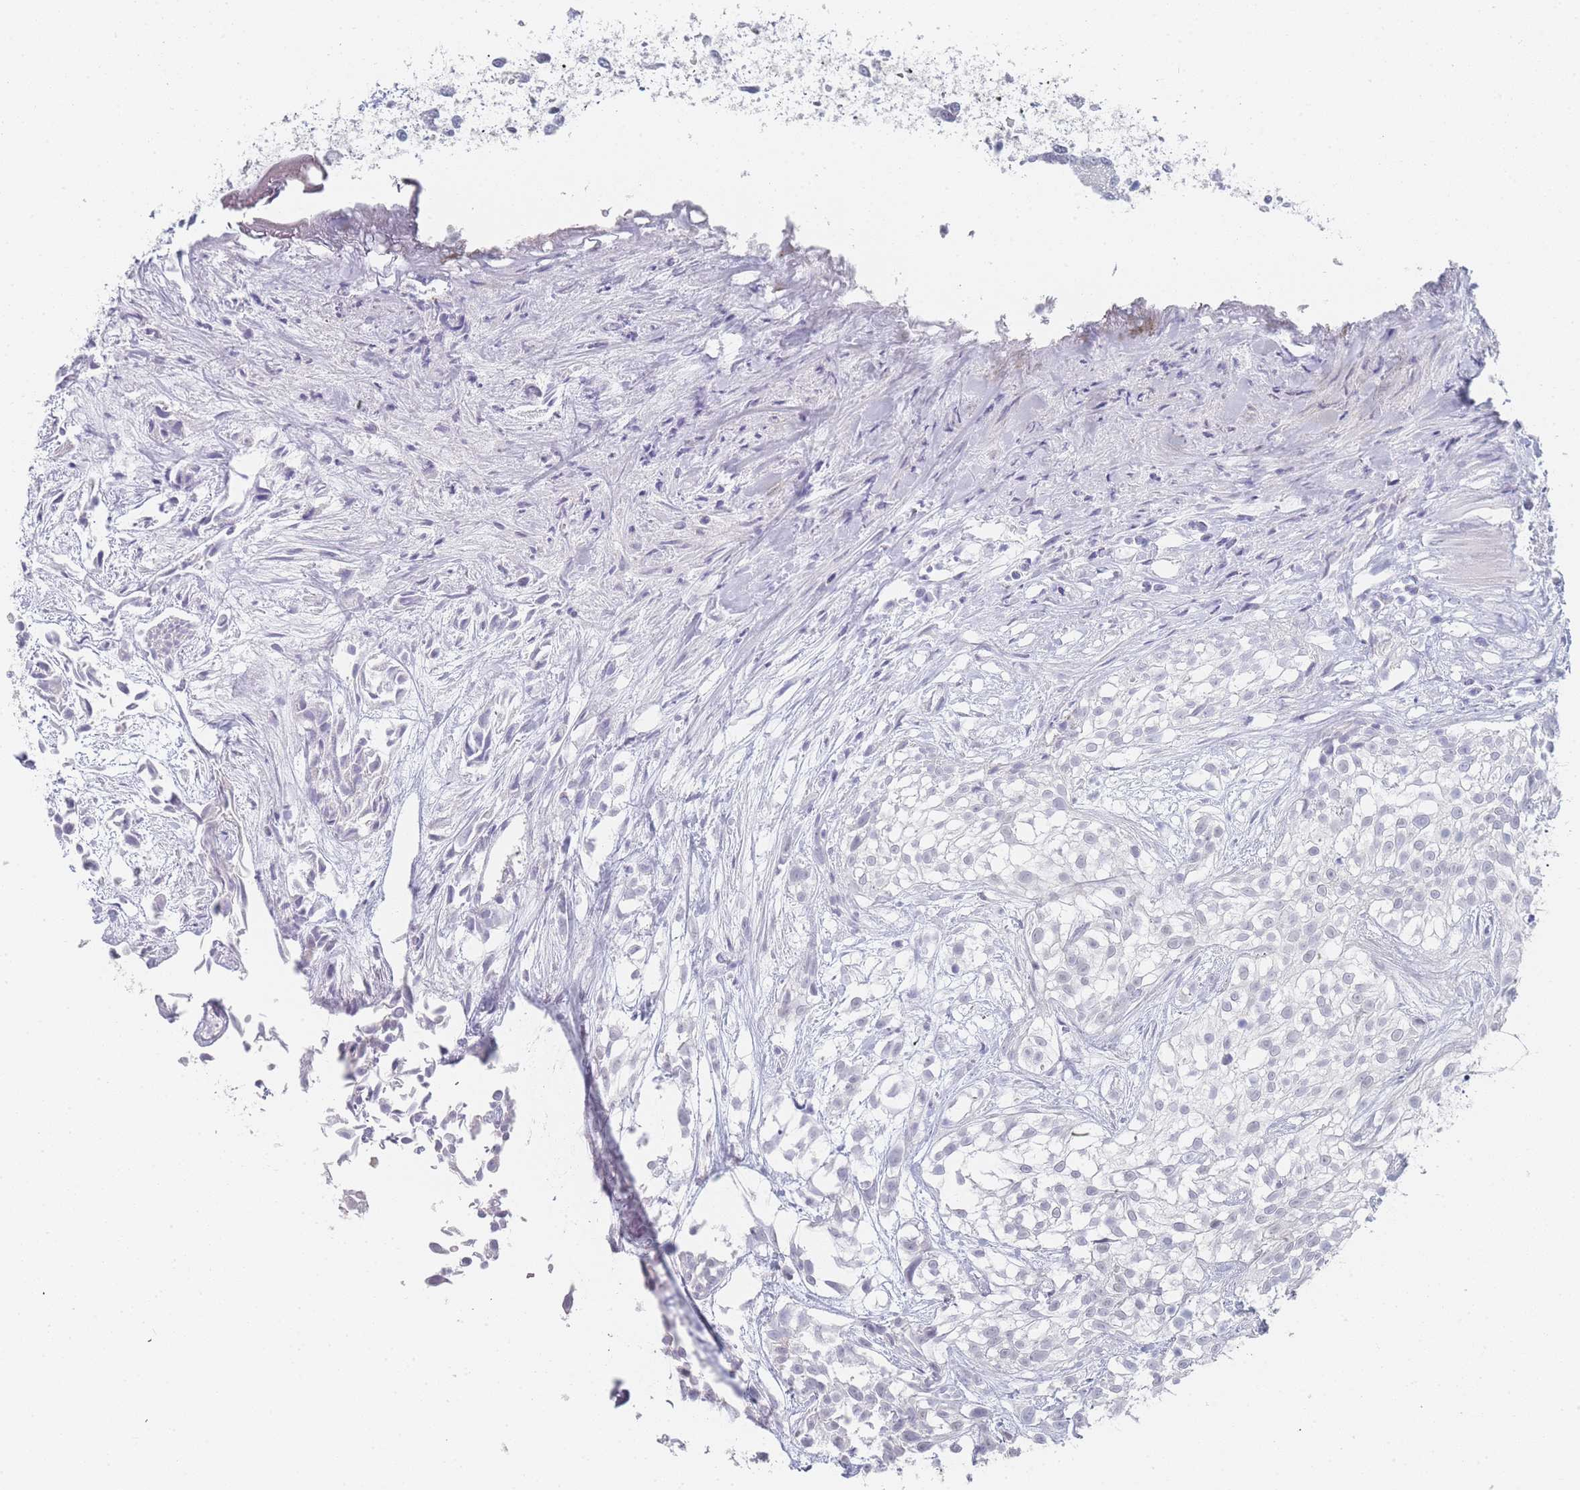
{"staining": {"intensity": "negative", "quantity": "none", "location": "none"}, "tissue": "urothelial cancer", "cell_type": "Tumor cells", "image_type": "cancer", "snomed": [{"axis": "morphology", "description": "Urothelial carcinoma, High grade"}, {"axis": "topography", "description": "Urinary bladder"}], "caption": "An immunohistochemistry (IHC) image of high-grade urothelial carcinoma is shown. There is no staining in tumor cells of high-grade urothelial carcinoma.", "gene": "IMPG1", "patient": {"sex": "male", "age": 56}}